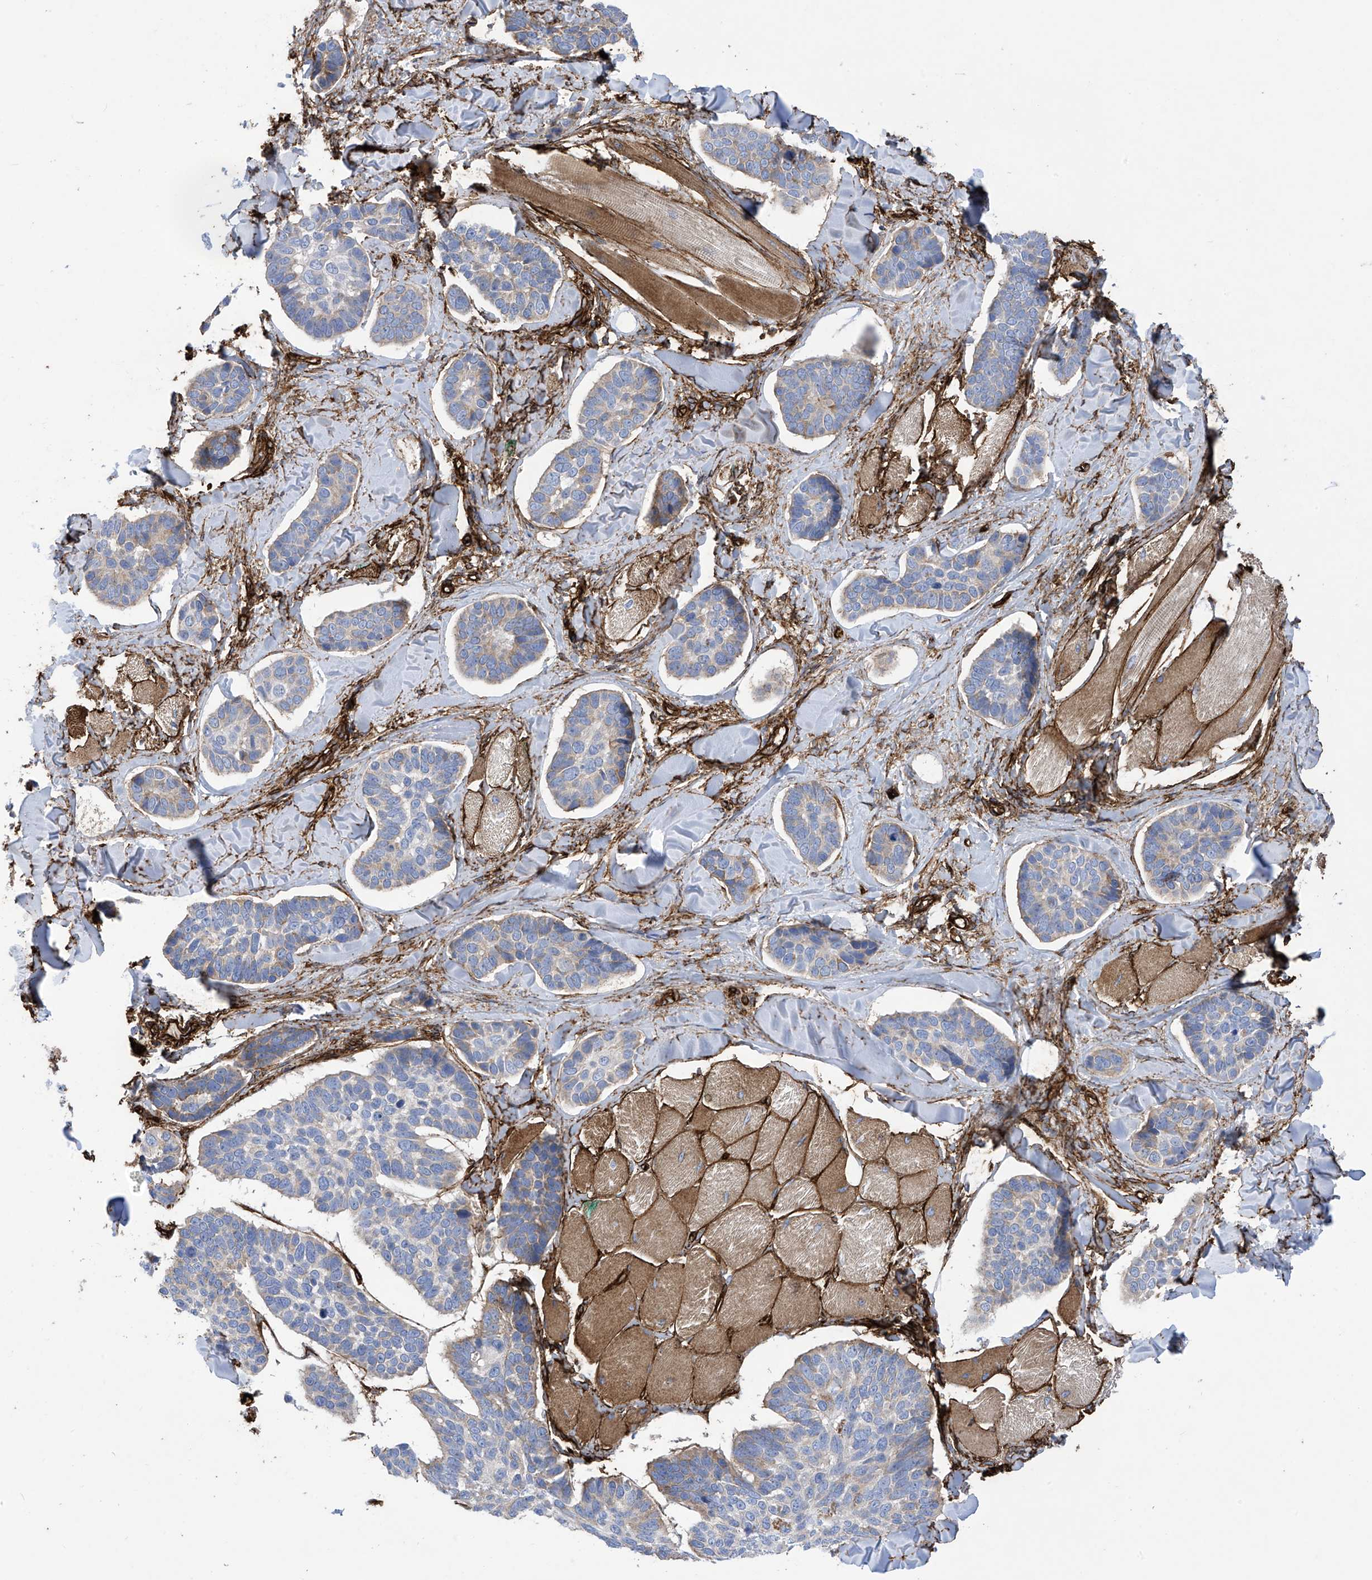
{"staining": {"intensity": "weak", "quantity": "<25%", "location": "cytoplasmic/membranous"}, "tissue": "skin cancer", "cell_type": "Tumor cells", "image_type": "cancer", "snomed": [{"axis": "morphology", "description": "Basal cell carcinoma"}, {"axis": "topography", "description": "Skin"}], "caption": "The image demonstrates no staining of tumor cells in skin cancer. (DAB immunohistochemistry (IHC) visualized using brightfield microscopy, high magnification).", "gene": "UBTD1", "patient": {"sex": "male", "age": 62}}